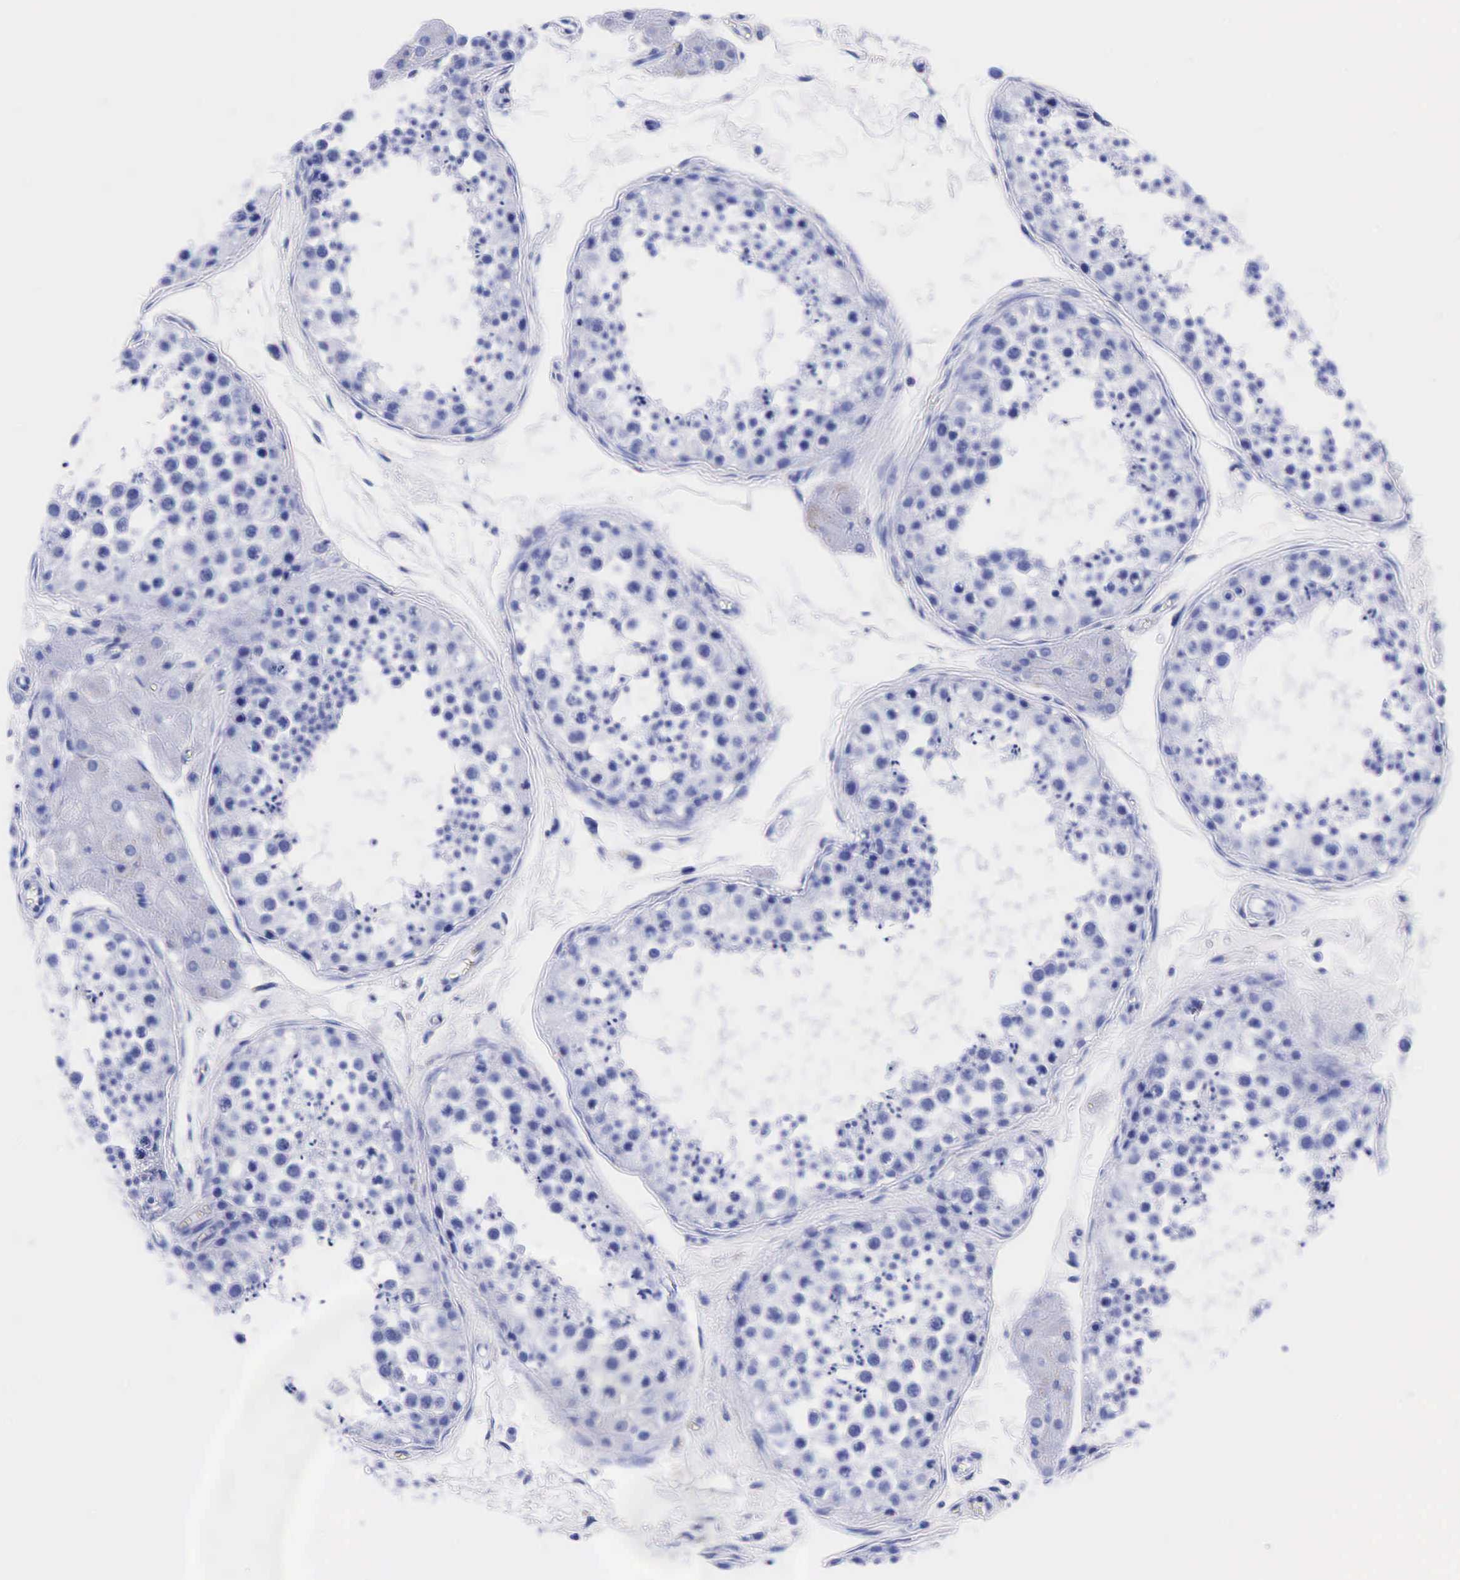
{"staining": {"intensity": "negative", "quantity": "none", "location": "none"}, "tissue": "testis", "cell_type": "Cells in seminiferous ducts", "image_type": "normal", "snomed": [{"axis": "morphology", "description": "Normal tissue, NOS"}, {"axis": "topography", "description": "Testis"}], "caption": "IHC of normal testis displays no expression in cells in seminiferous ducts.", "gene": "TG", "patient": {"sex": "male", "age": 57}}